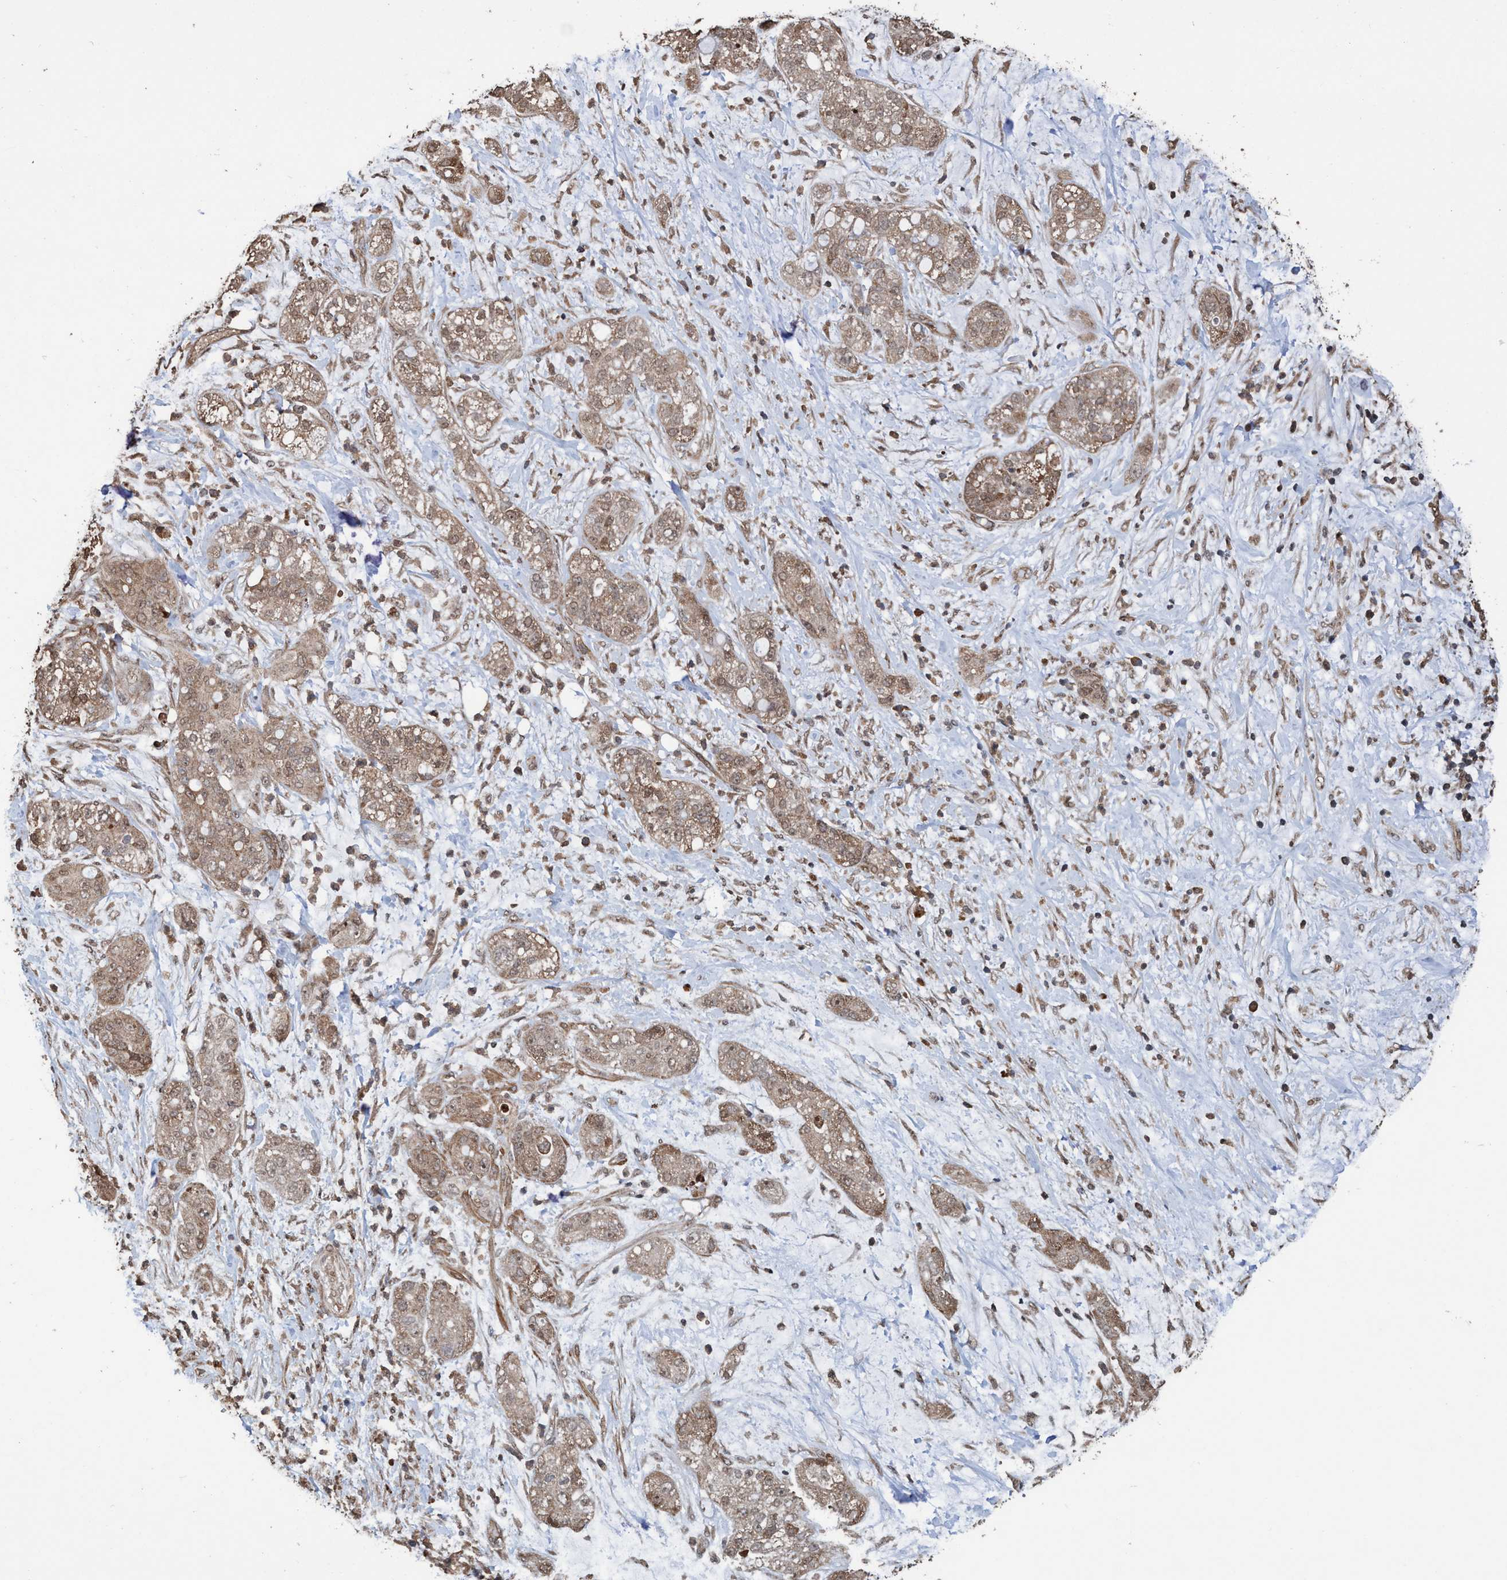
{"staining": {"intensity": "weak", "quantity": ">75%", "location": "cytoplasmic/membranous,nuclear"}, "tissue": "pancreatic cancer", "cell_type": "Tumor cells", "image_type": "cancer", "snomed": [{"axis": "morphology", "description": "Adenocarcinoma, NOS"}, {"axis": "topography", "description": "Pancreas"}], "caption": "Pancreatic cancer (adenocarcinoma) was stained to show a protein in brown. There is low levels of weak cytoplasmic/membranous and nuclear staining in approximately >75% of tumor cells.", "gene": "TRPC7", "patient": {"sex": "female", "age": 78}}